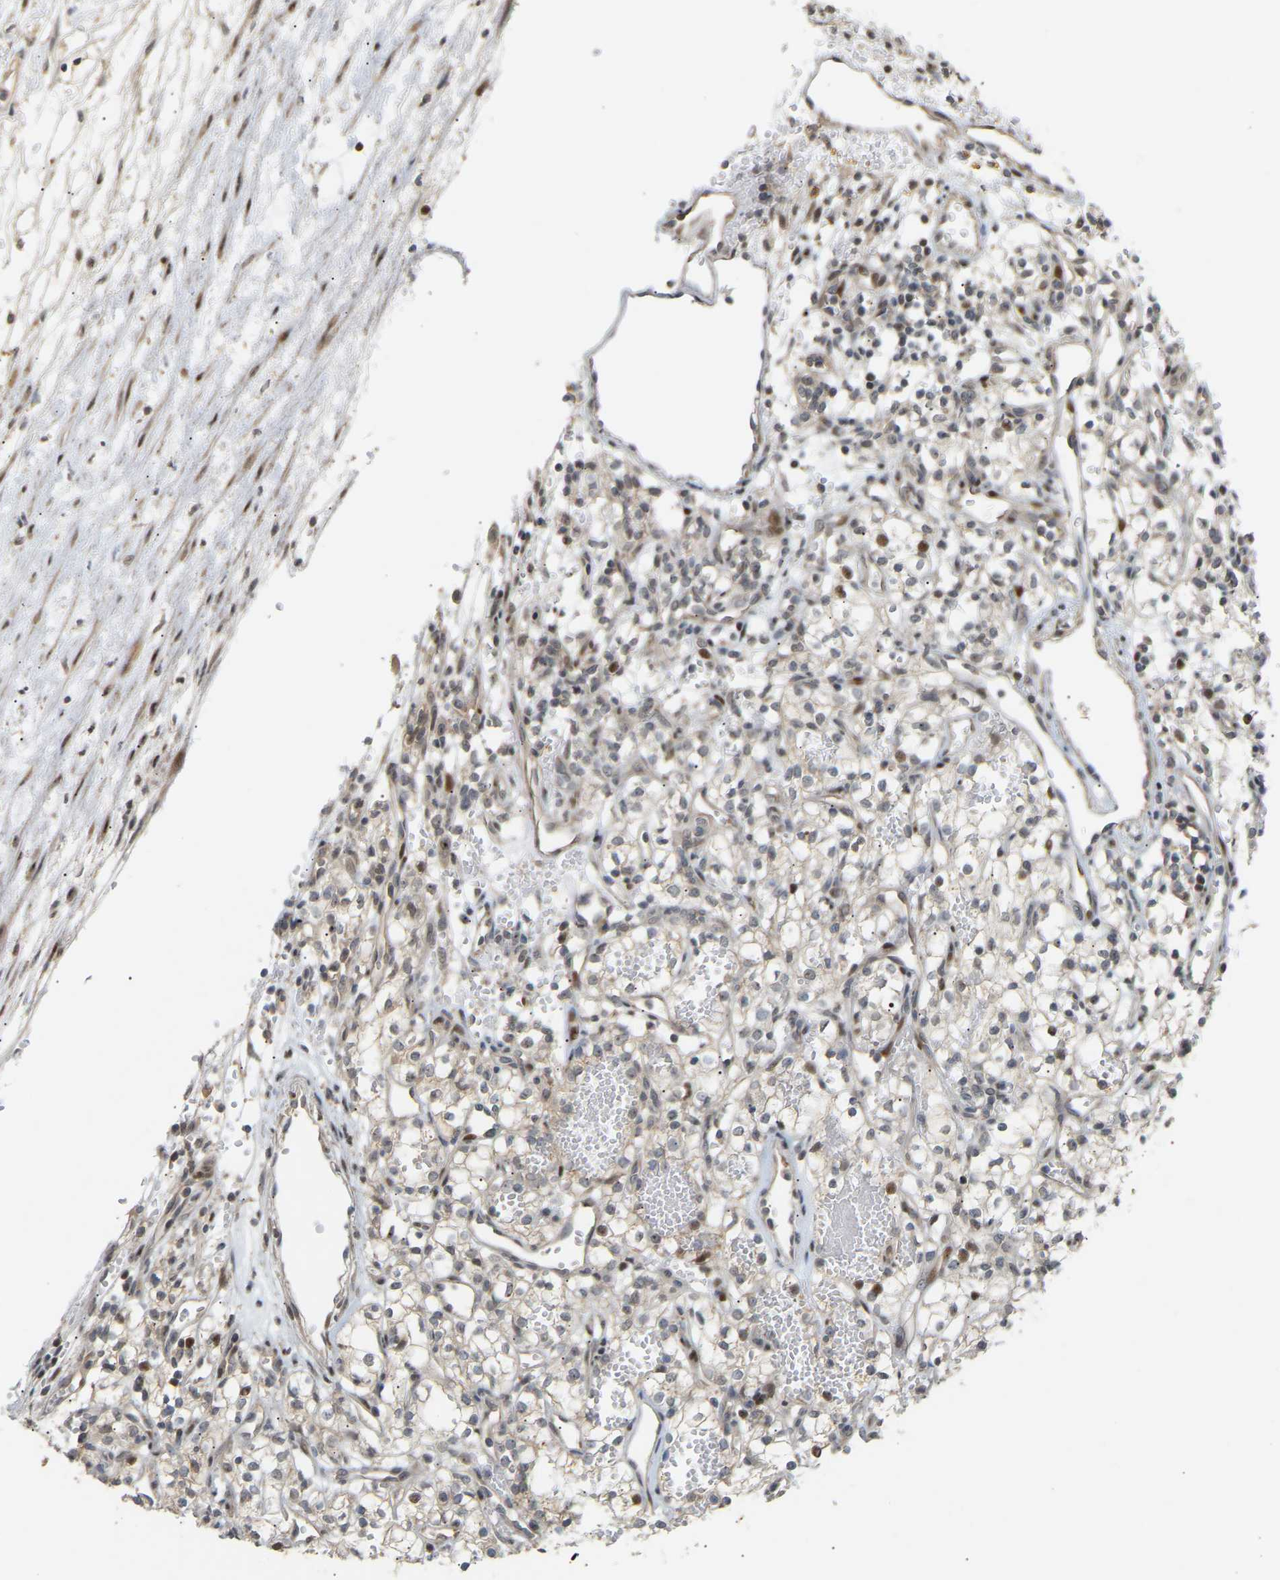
{"staining": {"intensity": "negative", "quantity": "none", "location": "none"}, "tissue": "renal cancer", "cell_type": "Tumor cells", "image_type": "cancer", "snomed": [{"axis": "morphology", "description": "Adenocarcinoma, NOS"}, {"axis": "topography", "description": "Kidney"}], "caption": "High power microscopy histopathology image of an immunohistochemistry image of renal cancer (adenocarcinoma), revealing no significant expression in tumor cells.", "gene": "PTPN4", "patient": {"sex": "male", "age": 59}}